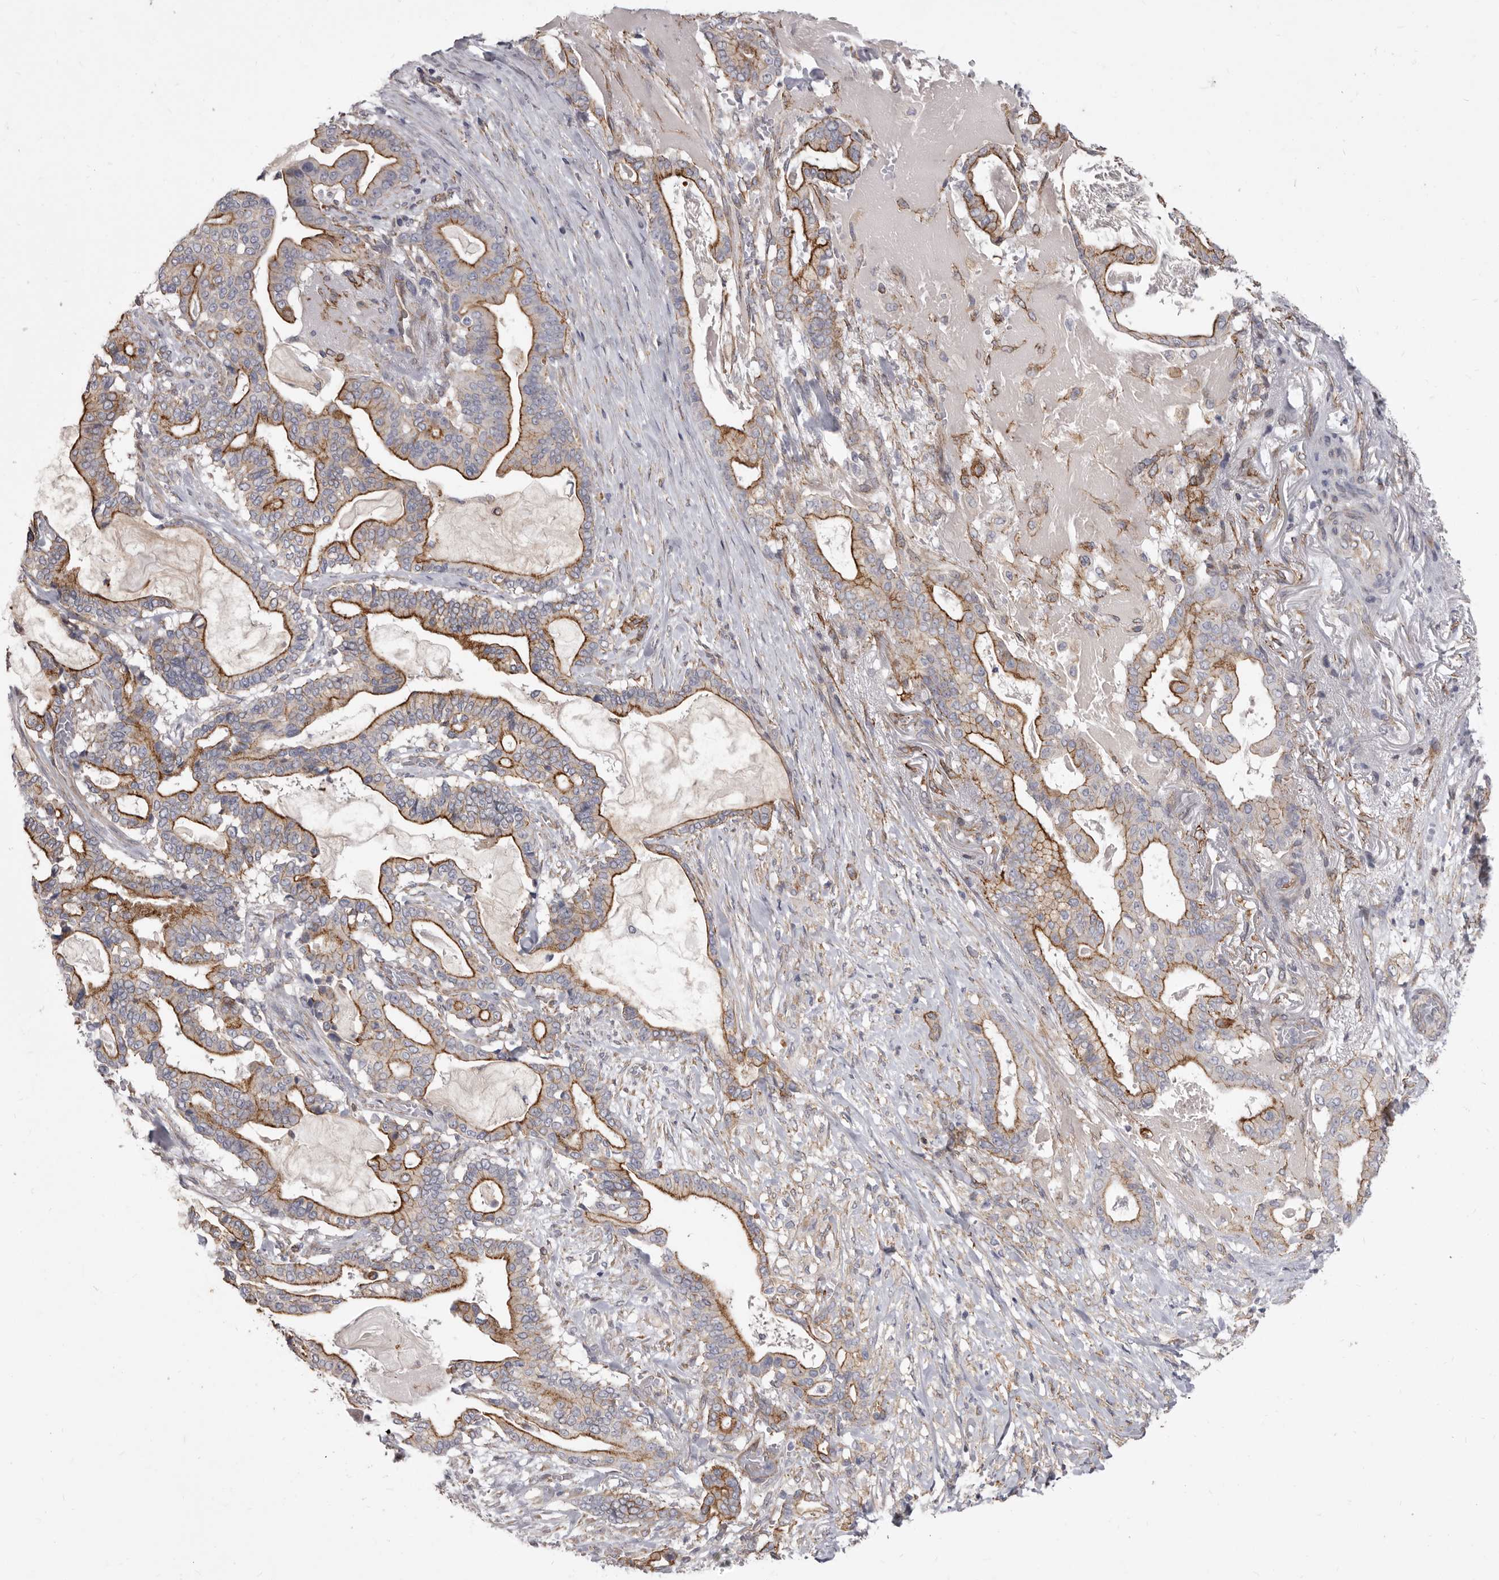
{"staining": {"intensity": "strong", "quantity": "25%-75%", "location": "cytoplasmic/membranous"}, "tissue": "pancreatic cancer", "cell_type": "Tumor cells", "image_type": "cancer", "snomed": [{"axis": "morphology", "description": "Adenocarcinoma, NOS"}, {"axis": "topography", "description": "Pancreas"}], "caption": "Approximately 25%-75% of tumor cells in adenocarcinoma (pancreatic) exhibit strong cytoplasmic/membranous protein staining as visualized by brown immunohistochemical staining.", "gene": "P2RX6", "patient": {"sex": "male", "age": 63}}